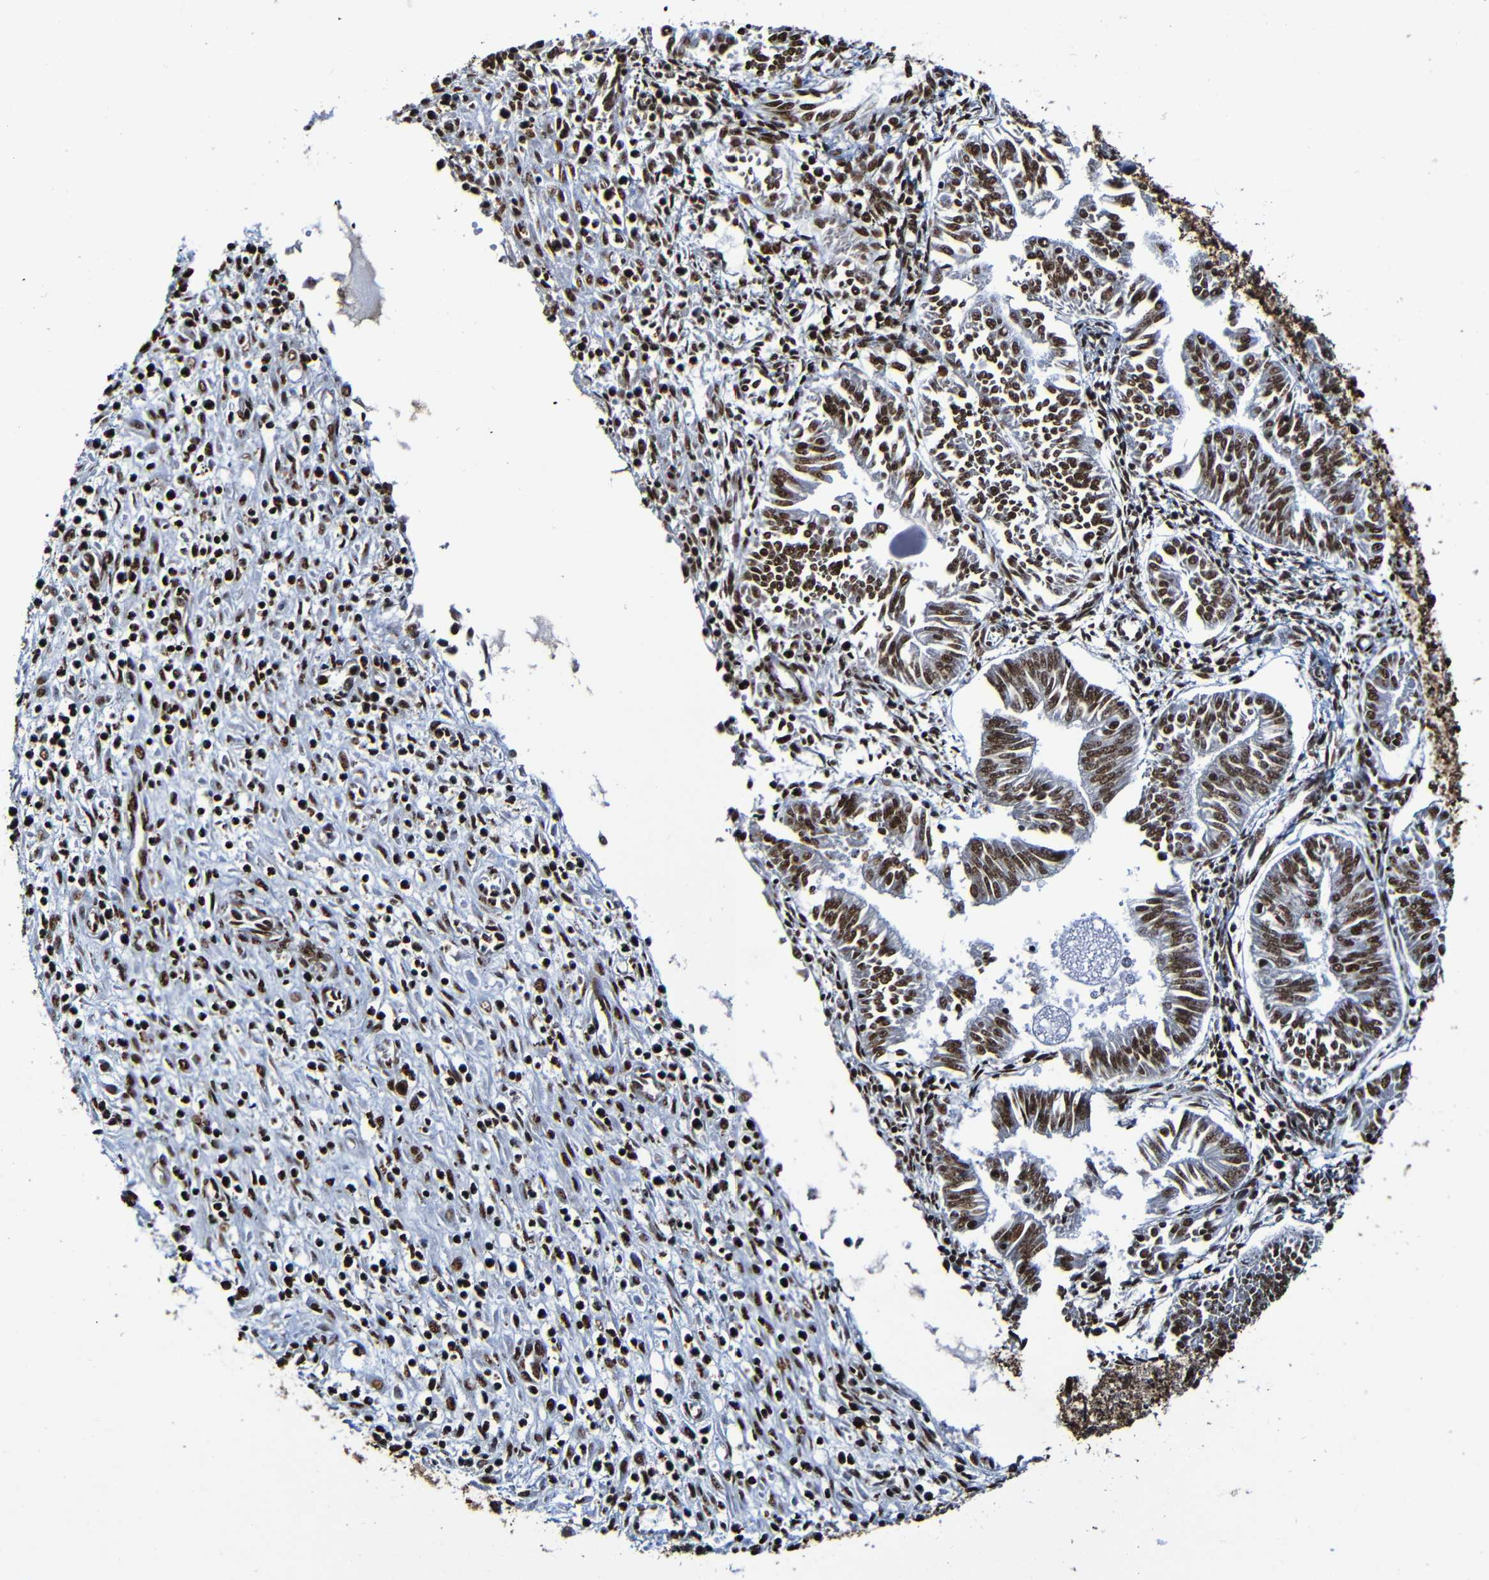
{"staining": {"intensity": "strong", "quantity": ">75%", "location": "nuclear"}, "tissue": "endometrial cancer", "cell_type": "Tumor cells", "image_type": "cancer", "snomed": [{"axis": "morphology", "description": "Adenocarcinoma, NOS"}, {"axis": "topography", "description": "Endometrium"}], "caption": "This image reveals immunohistochemistry (IHC) staining of human endometrial adenocarcinoma, with high strong nuclear staining in about >75% of tumor cells.", "gene": "SRSF3", "patient": {"sex": "female", "age": 53}}